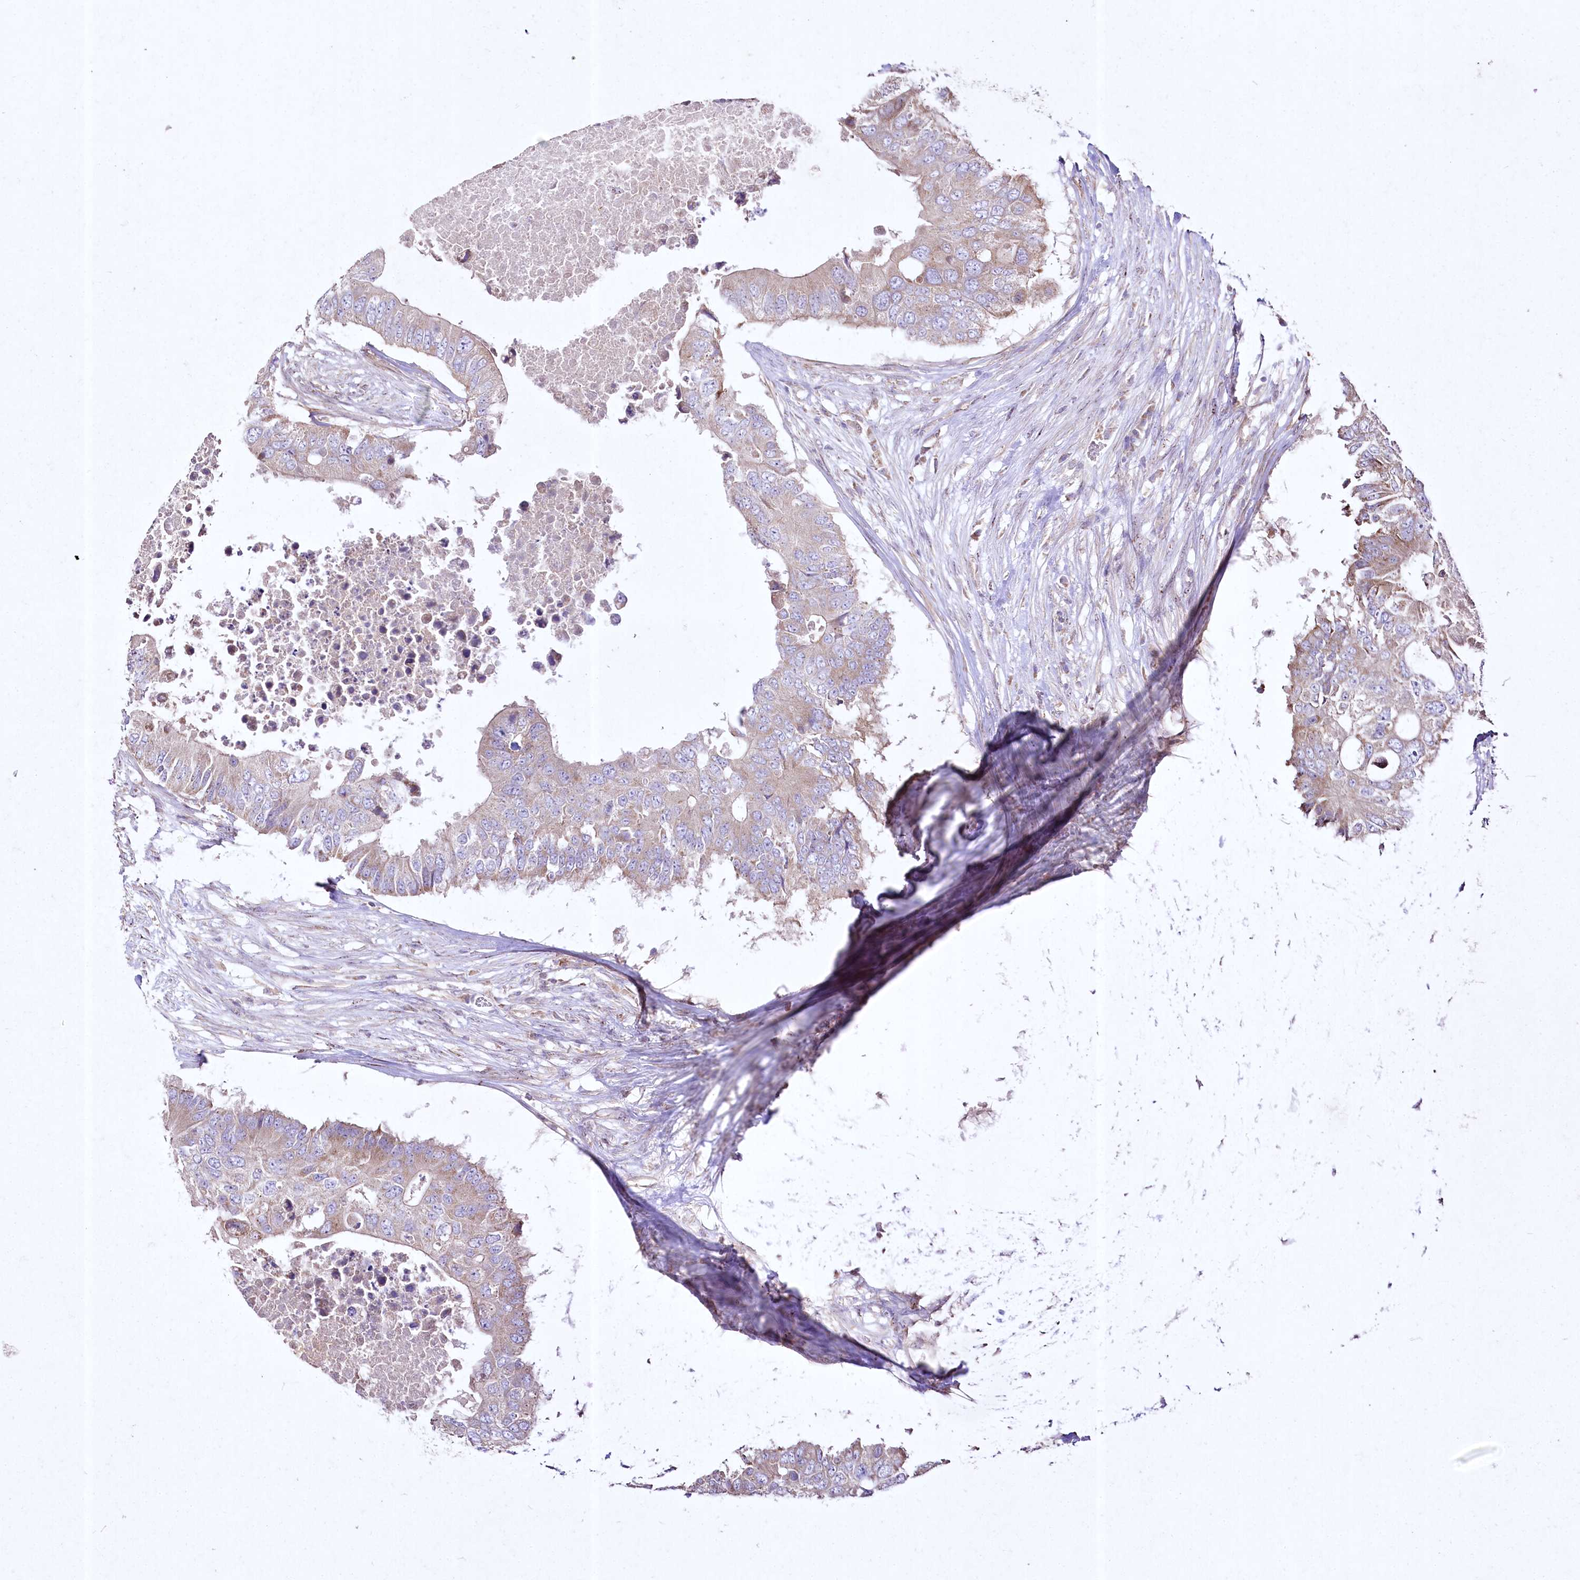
{"staining": {"intensity": "weak", "quantity": ">75%", "location": "cytoplasmic/membranous"}, "tissue": "colorectal cancer", "cell_type": "Tumor cells", "image_type": "cancer", "snomed": [{"axis": "morphology", "description": "Adenocarcinoma, NOS"}, {"axis": "topography", "description": "Colon"}], "caption": "Colorectal cancer stained with a protein marker exhibits weak staining in tumor cells.", "gene": "SH3TC1", "patient": {"sex": "male", "age": 71}}